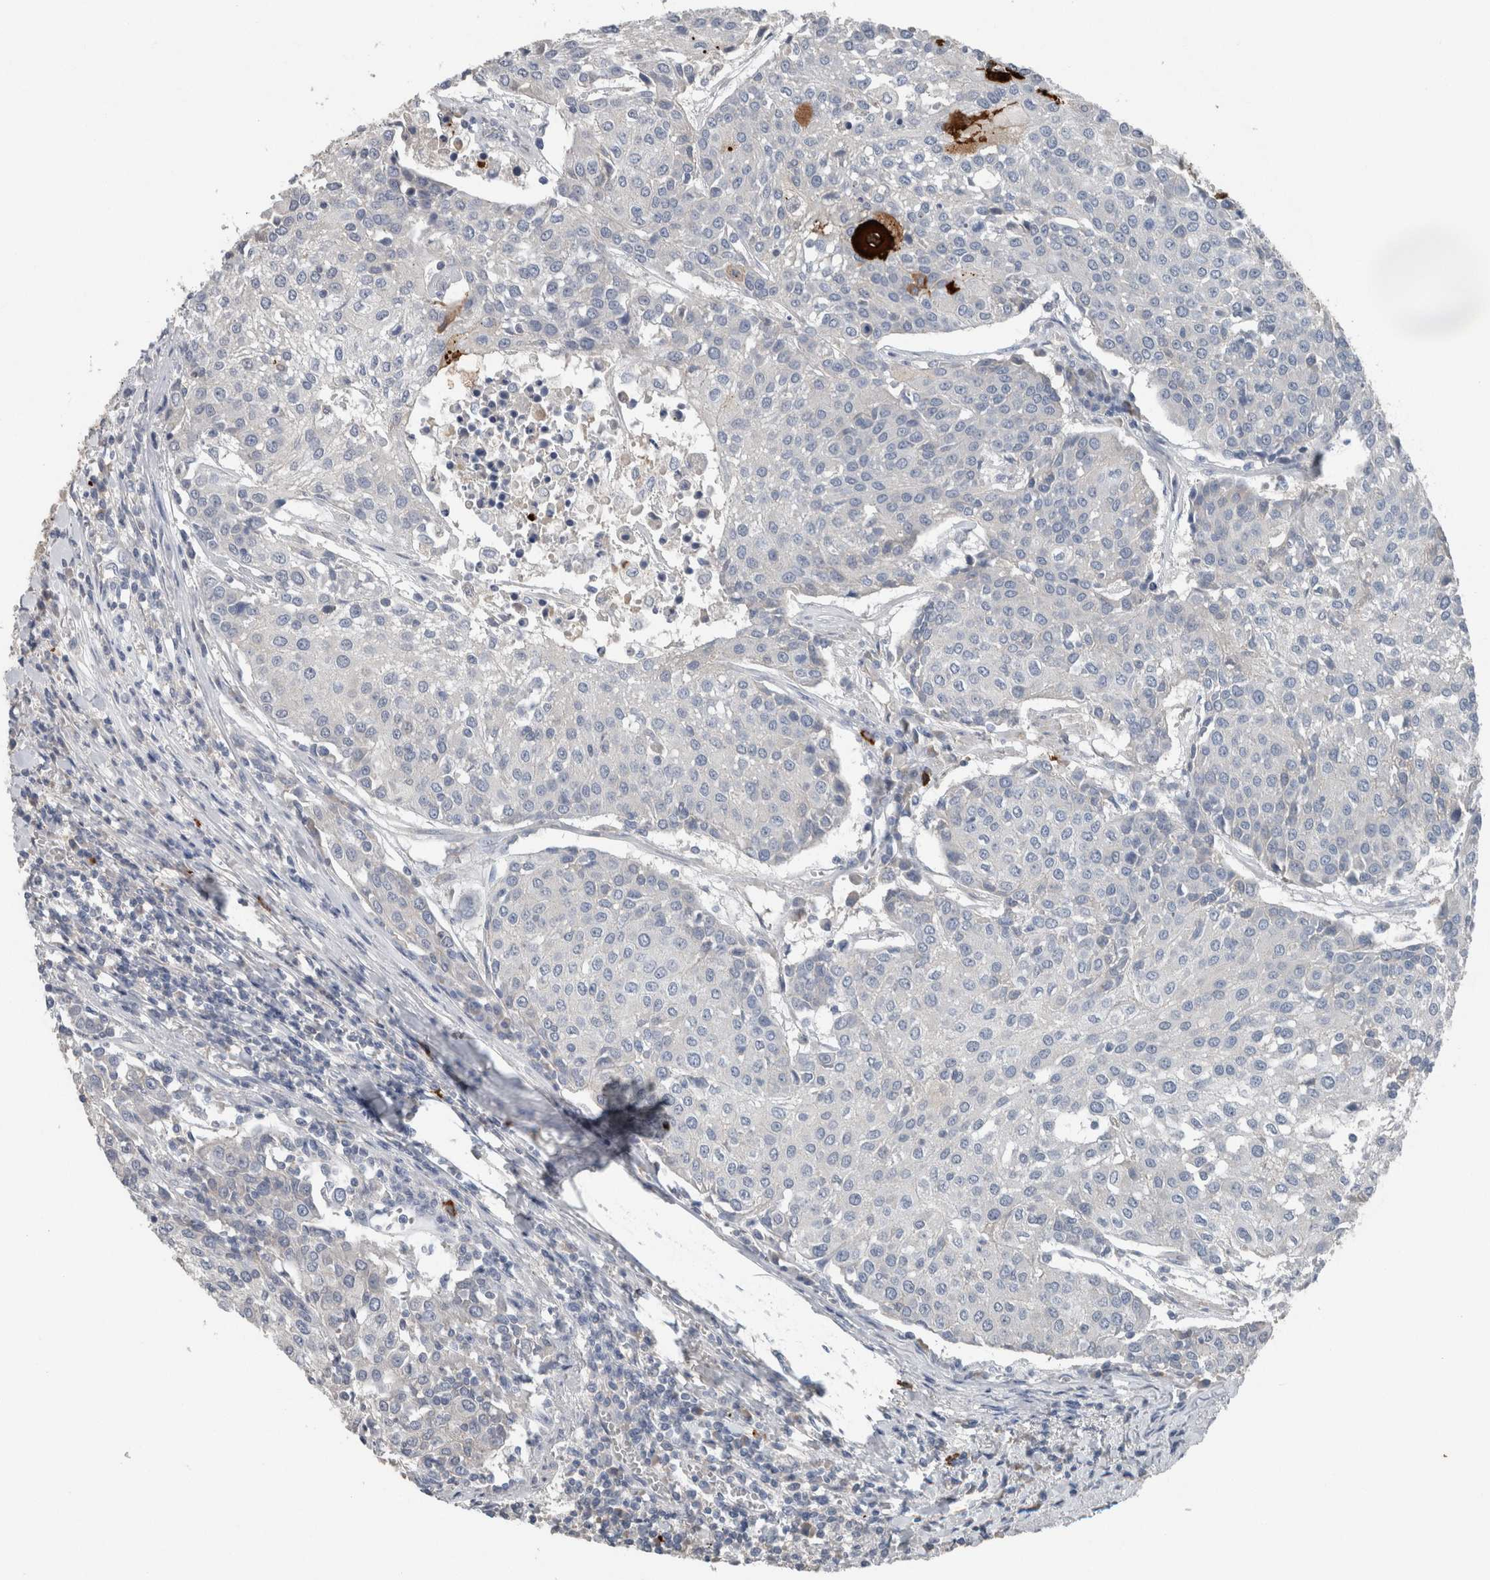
{"staining": {"intensity": "negative", "quantity": "none", "location": "none"}, "tissue": "urothelial cancer", "cell_type": "Tumor cells", "image_type": "cancer", "snomed": [{"axis": "morphology", "description": "Urothelial carcinoma, High grade"}, {"axis": "topography", "description": "Urinary bladder"}], "caption": "An IHC image of urothelial carcinoma (high-grade) is shown. There is no staining in tumor cells of urothelial carcinoma (high-grade).", "gene": "CRNN", "patient": {"sex": "female", "age": 85}}